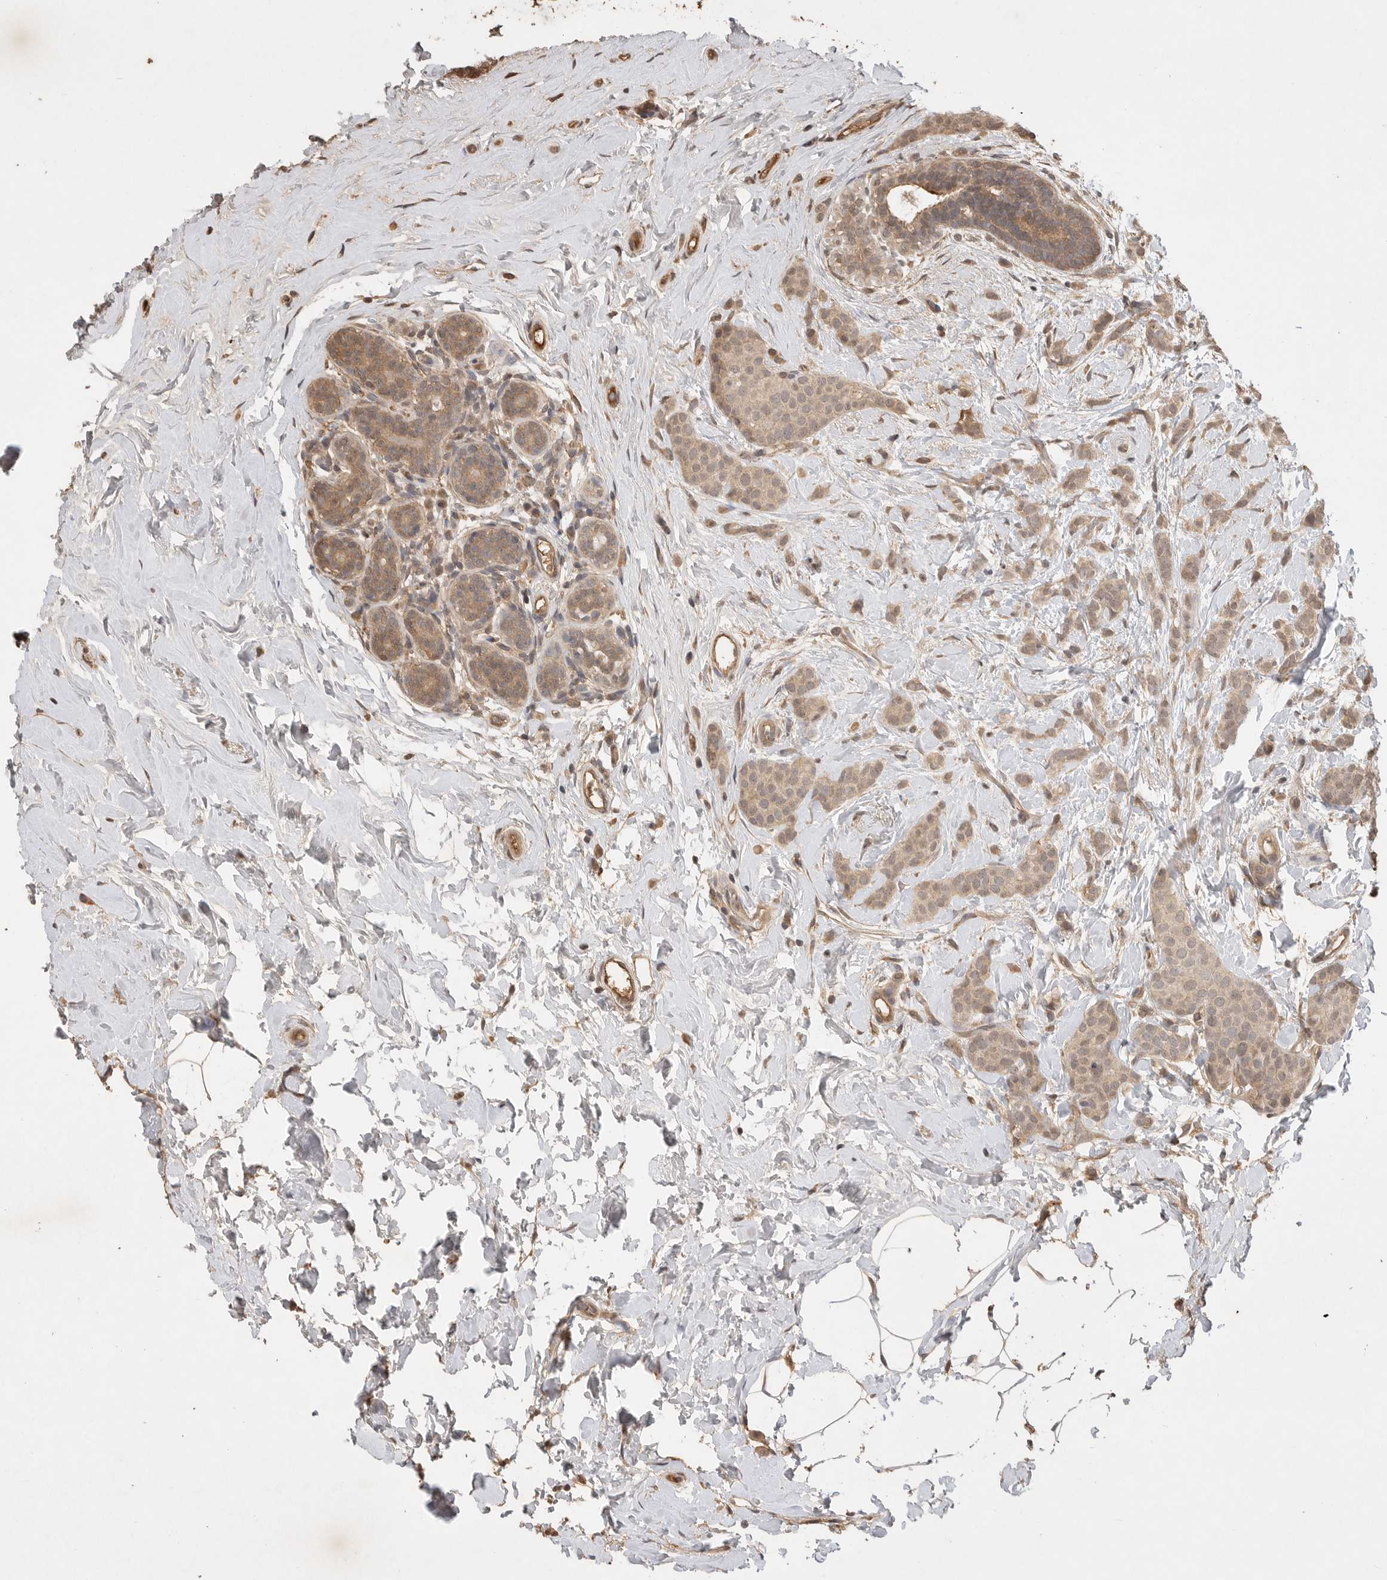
{"staining": {"intensity": "moderate", "quantity": ">75%", "location": "cytoplasmic/membranous"}, "tissue": "breast cancer", "cell_type": "Tumor cells", "image_type": "cancer", "snomed": [{"axis": "morphology", "description": "Lobular carcinoma, in situ"}, {"axis": "morphology", "description": "Lobular carcinoma"}, {"axis": "topography", "description": "Breast"}], "caption": "IHC of breast cancer reveals medium levels of moderate cytoplasmic/membranous positivity in approximately >75% of tumor cells.", "gene": "PRMT3", "patient": {"sex": "female", "age": 41}}